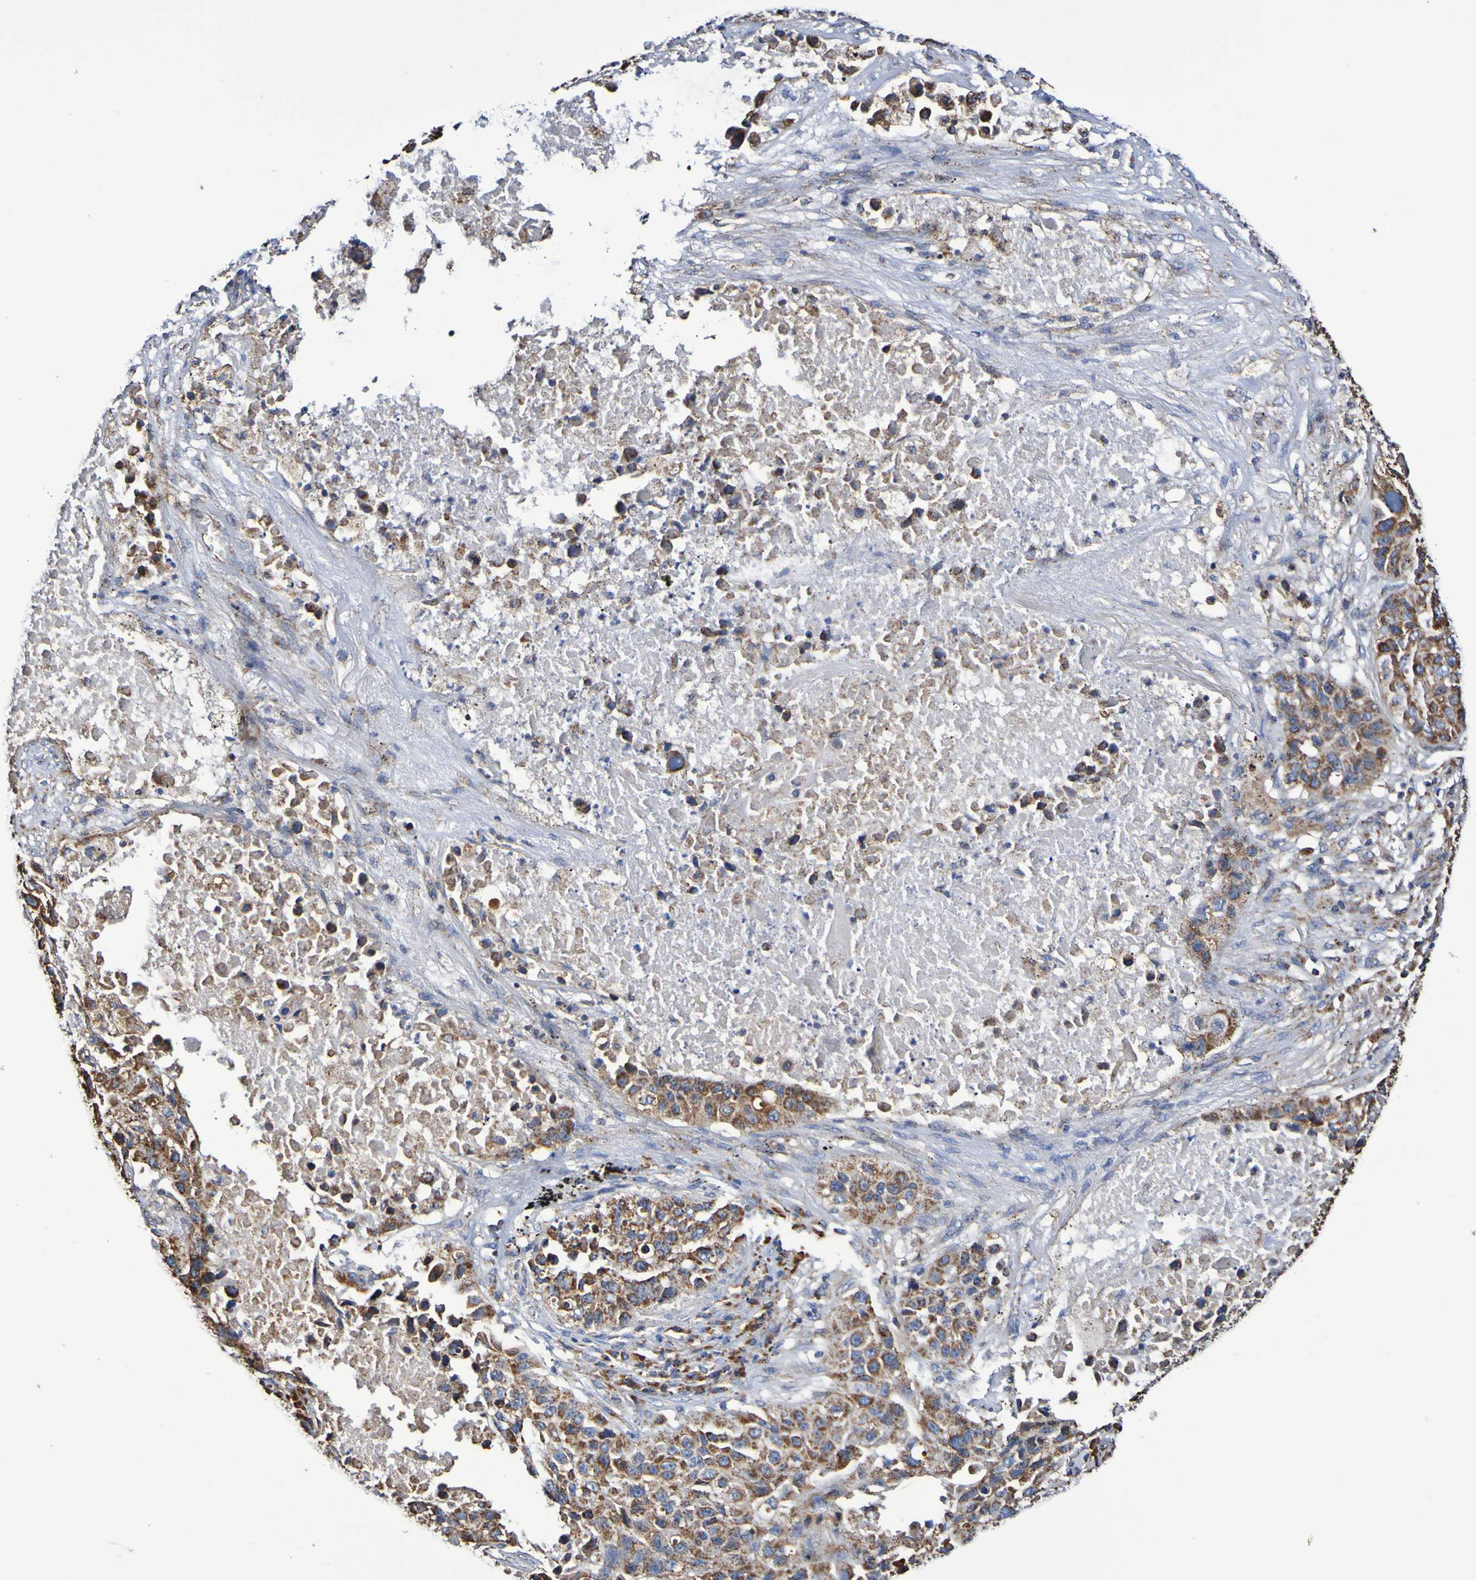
{"staining": {"intensity": "moderate", "quantity": ">75%", "location": "cytoplasmic/membranous"}, "tissue": "lung cancer", "cell_type": "Tumor cells", "image_type": "cancer", "snomed": [{"axis": "morphology", "description": "Squamous cell carcinoma, NOS"}, {"axis": "topography", "description": "Lung"}], "caption": "Tumor cells display moderate cytoplasmic/membranous expression in approximately >75% of cells in squamous cell carcinoma (lung).", "gene": "IL18R1", "patient": {"sex": "male", "age": 57}}